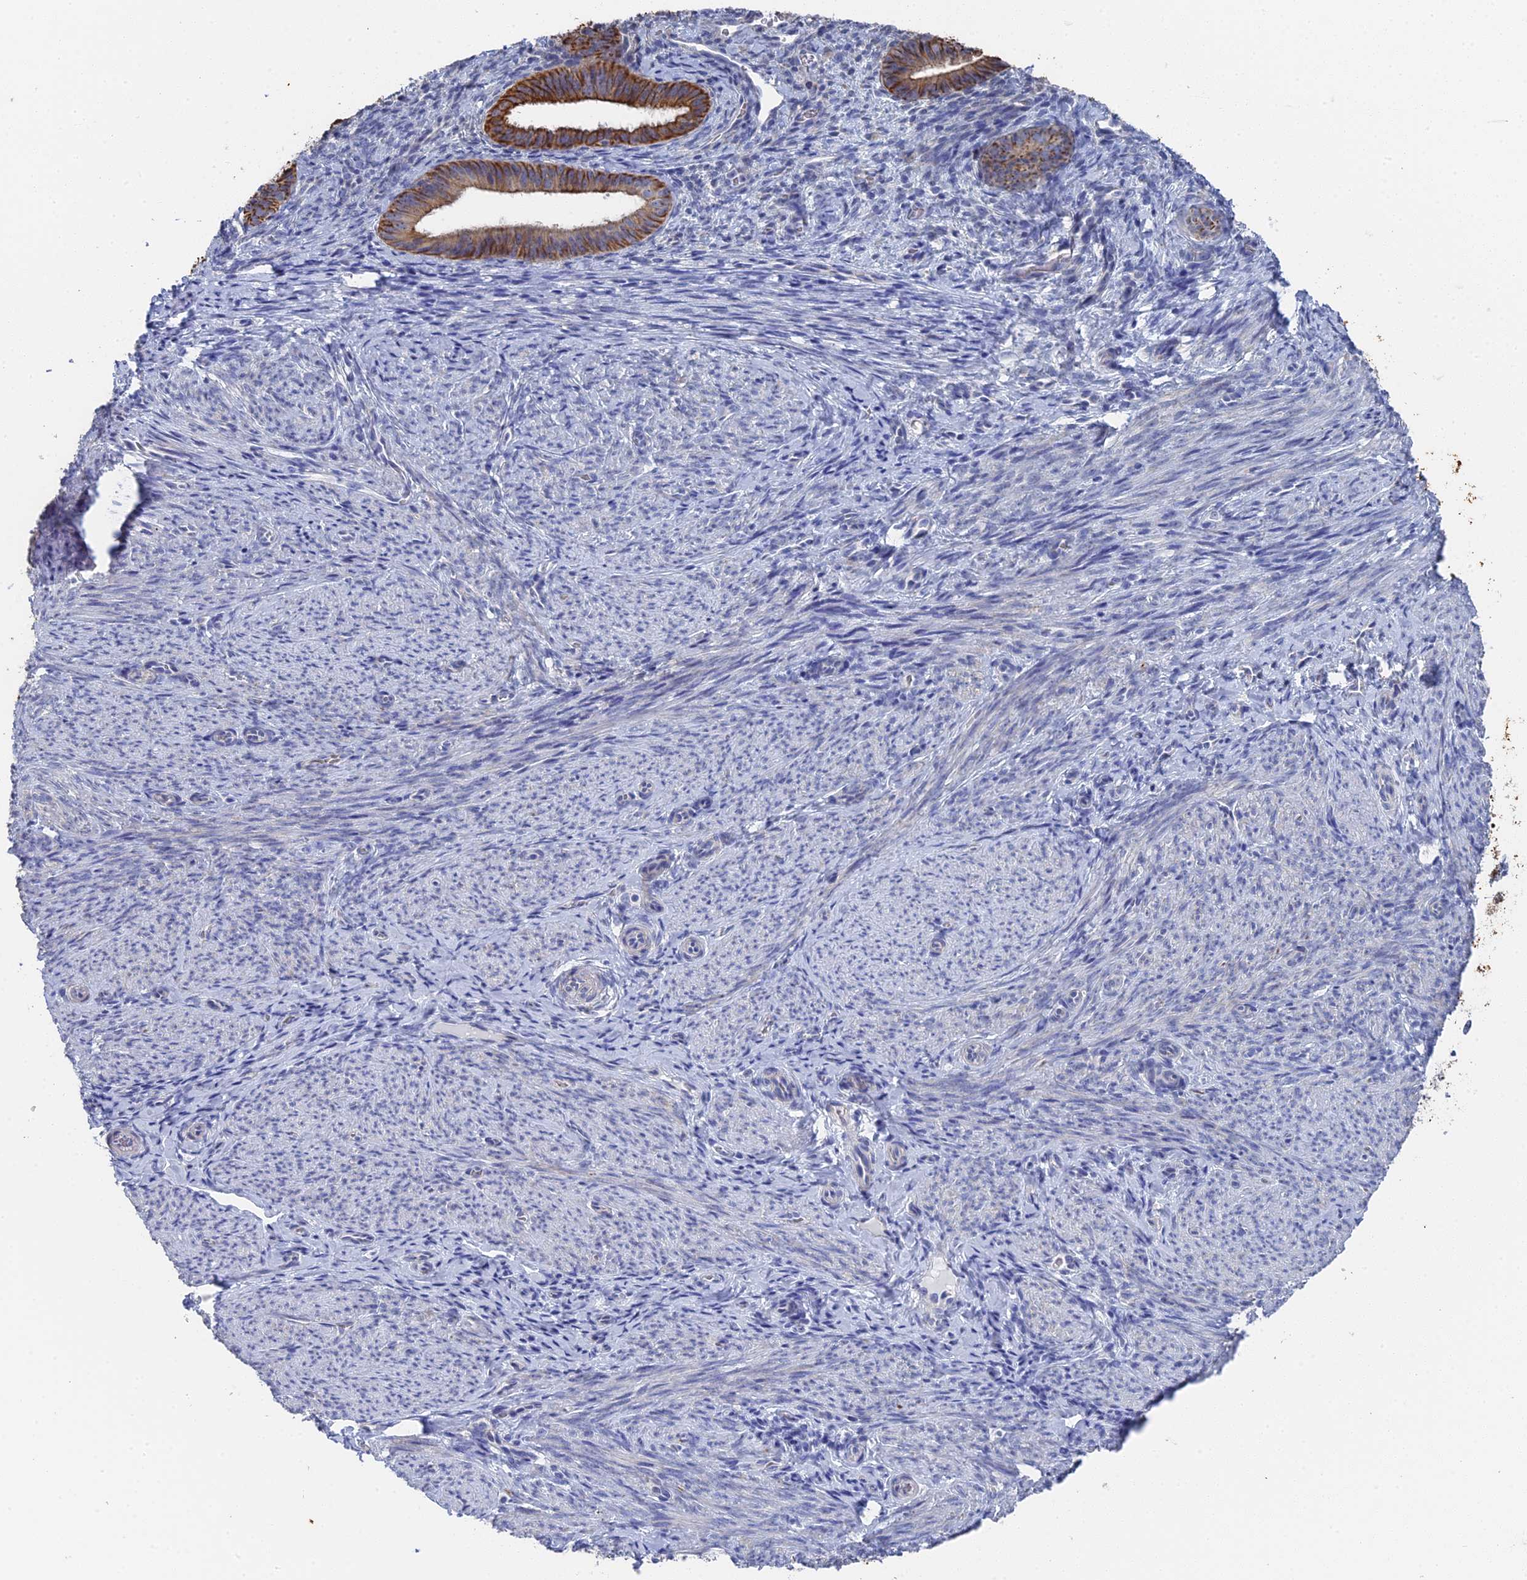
{"staining": {"intensity": "negative", "quantity": "none", "location": "none"}, "tissue": "endometrium", "cell_type": "Cells in endometrial stroma", "image_type": "normal", "snomed": [{"axis": "morphology", "description": "Normal tissue, NOS"}, {"axis": "topography", "description": "Endometrium"}], "caption": "Endometrium was stained to show a protein in brown. There is no significant positivity in cells in endometrial stroma. Brightfield microscopy of immunohistochemistry stained with DAB (3,3'-diaminobenzidine) (brown) and hematoxylin (blue), captured at high magnification.", "gene": "SRFBP1", "patient": {"sex": "female", "age": 65}}